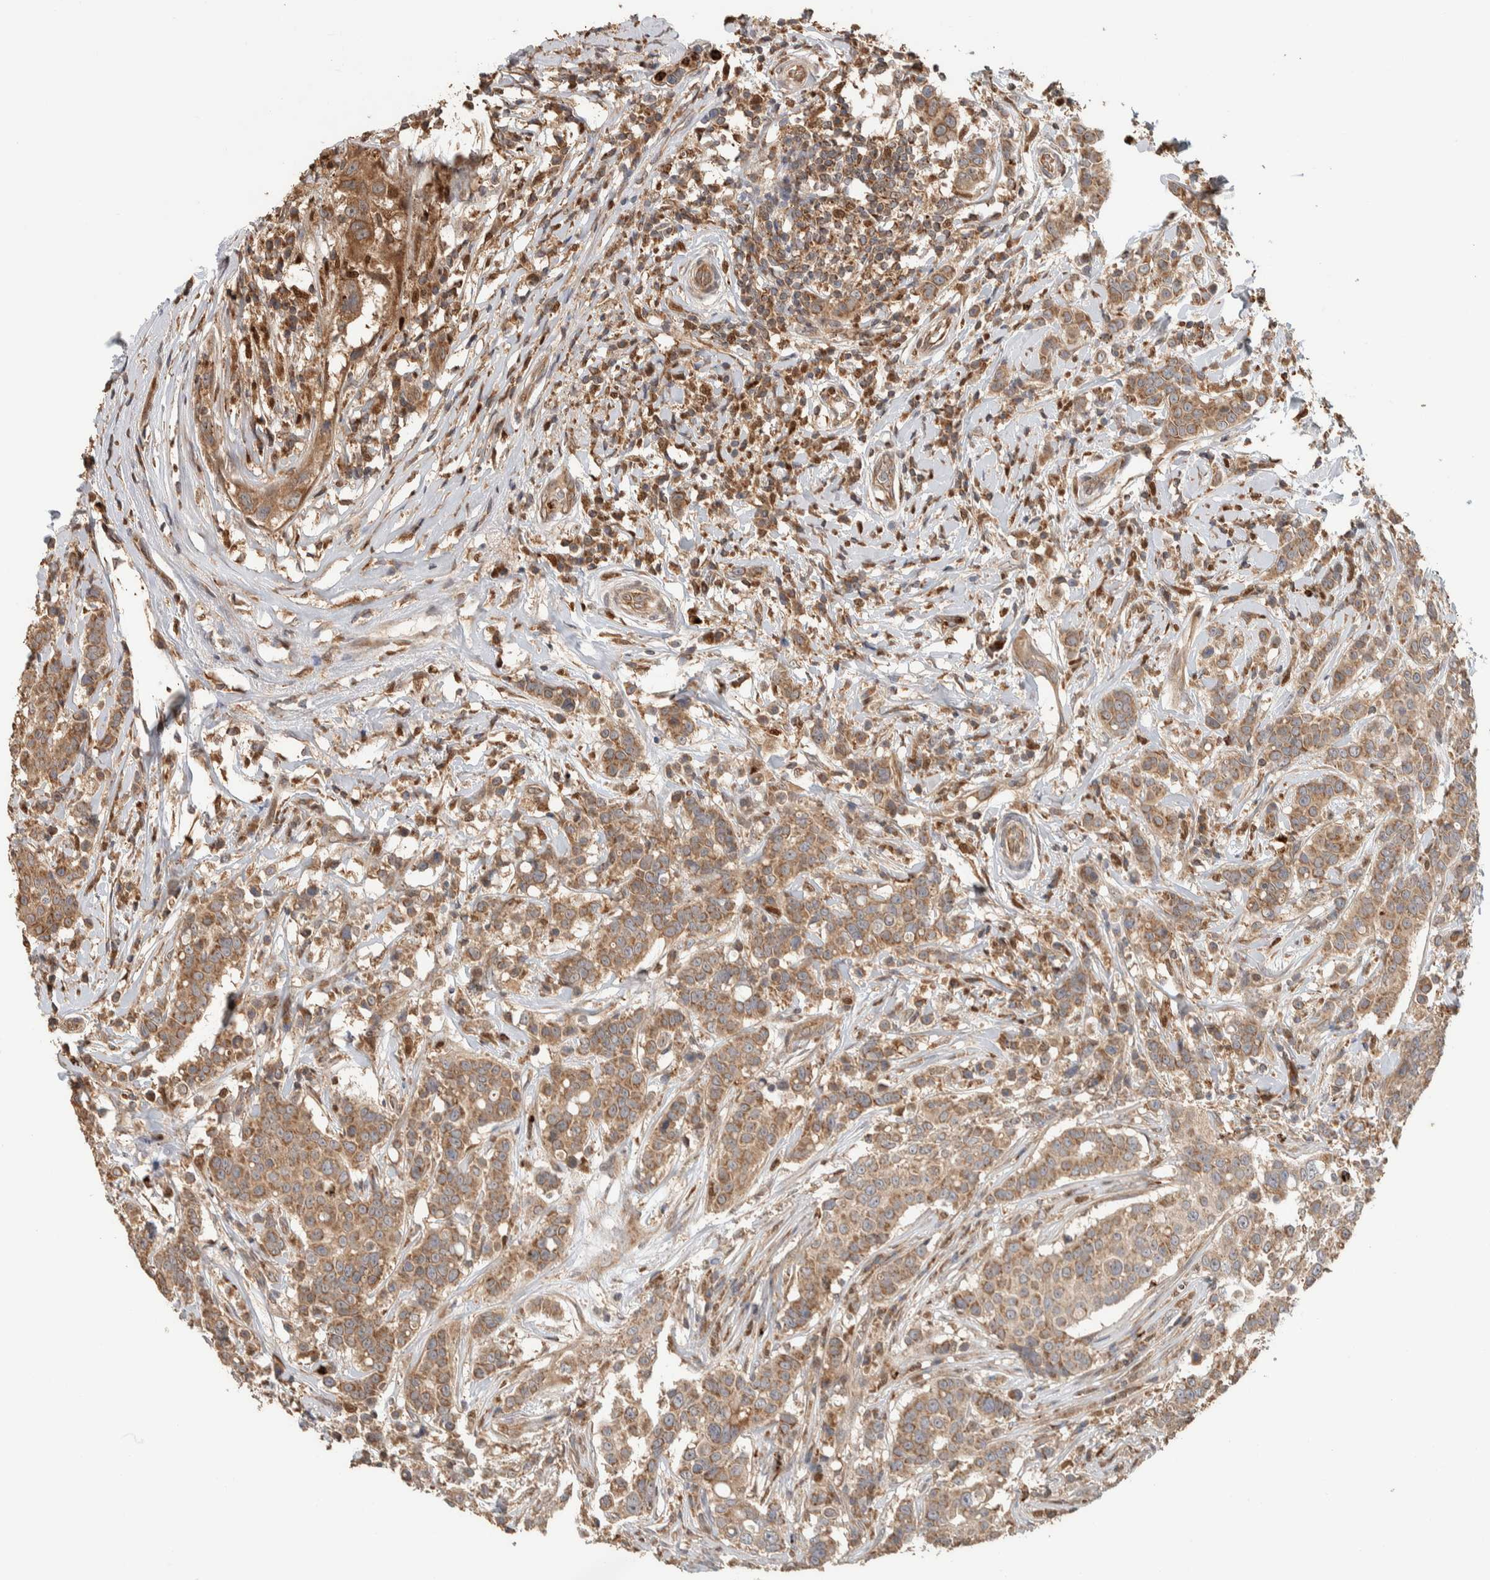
{"staining": {"intensity": "moderate", "quantity": ">75%", "location": "cytoplasmic/membranous"}, "tissue": "breast cancer", "cell_type": "Tumor cells", "image_type": "cancer", "snomed": [{"axis": "morphology", "description": "Duct carcinoma"}, {"axis": "topography", "description": "Breast"}], "caption": "Invasive ductal carcinoma (breast) was stained to show a protein in brown. There is medium levels of moderate cytoplasmic/membranous expression in about >75% of tumor cells.", "gene": "VPS53", "patient": {"sex": "female", "age": 27}}